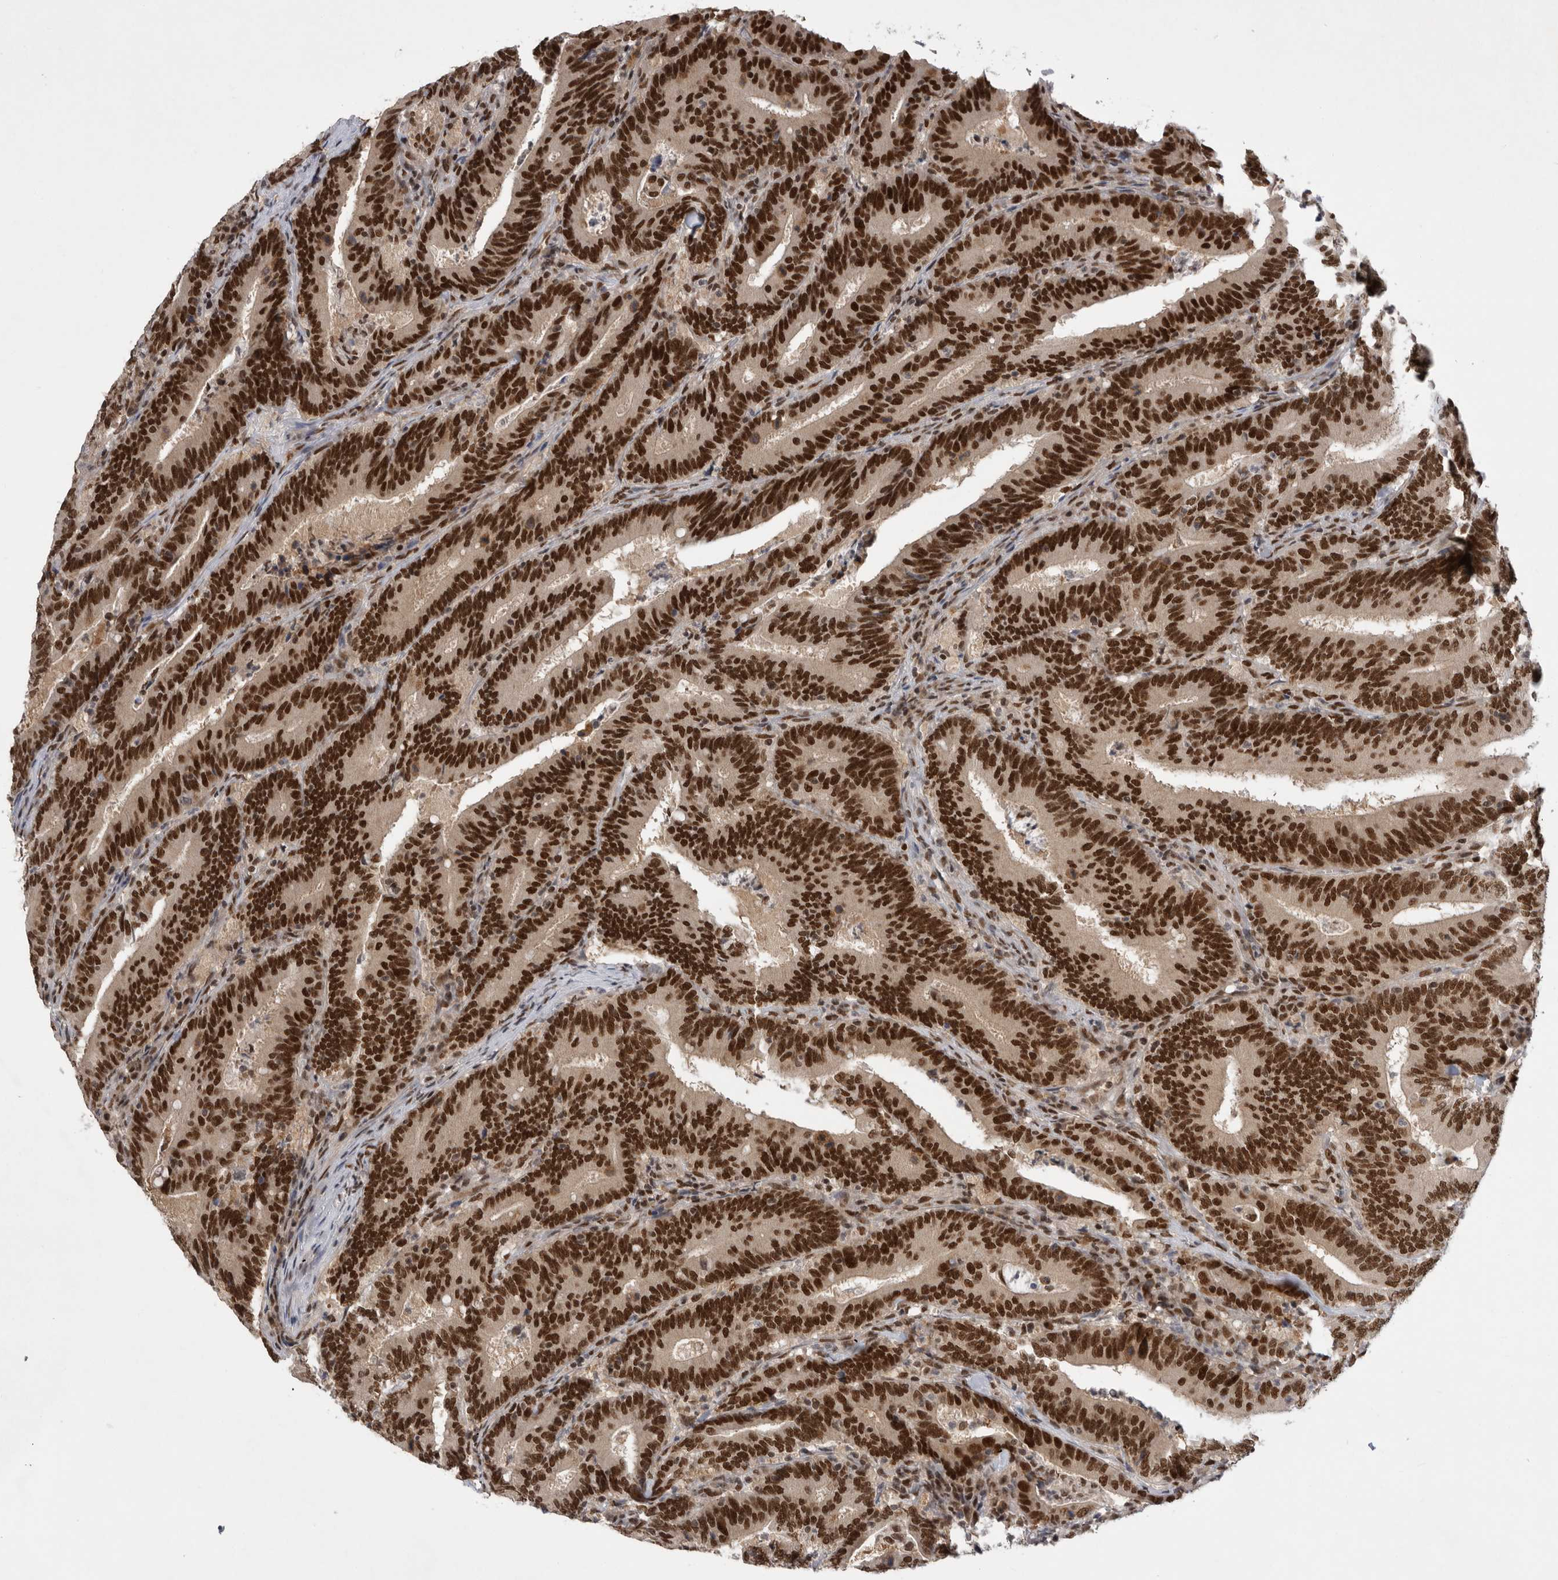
{"staining": {"intensity": "strong", "quantity": ">75%", "location": "nuclear"}, "tissue": "colorectal cancer", "cell_type": "Tumor cells", "image_type": "cancer", "snomed": [{"axis": "morphology", "description": "Adenocarcinoma, NOS"}, {"axis": "topography", "description": "Colon"}], "caption": "Immunohistochemical staining of adenocarcinoma (colorectal) exhibits strong nuclear protein positivity in about >75% of tumor cells.", "gene": "ZNF830", "patient": {"sex": "female", "age": 66}}